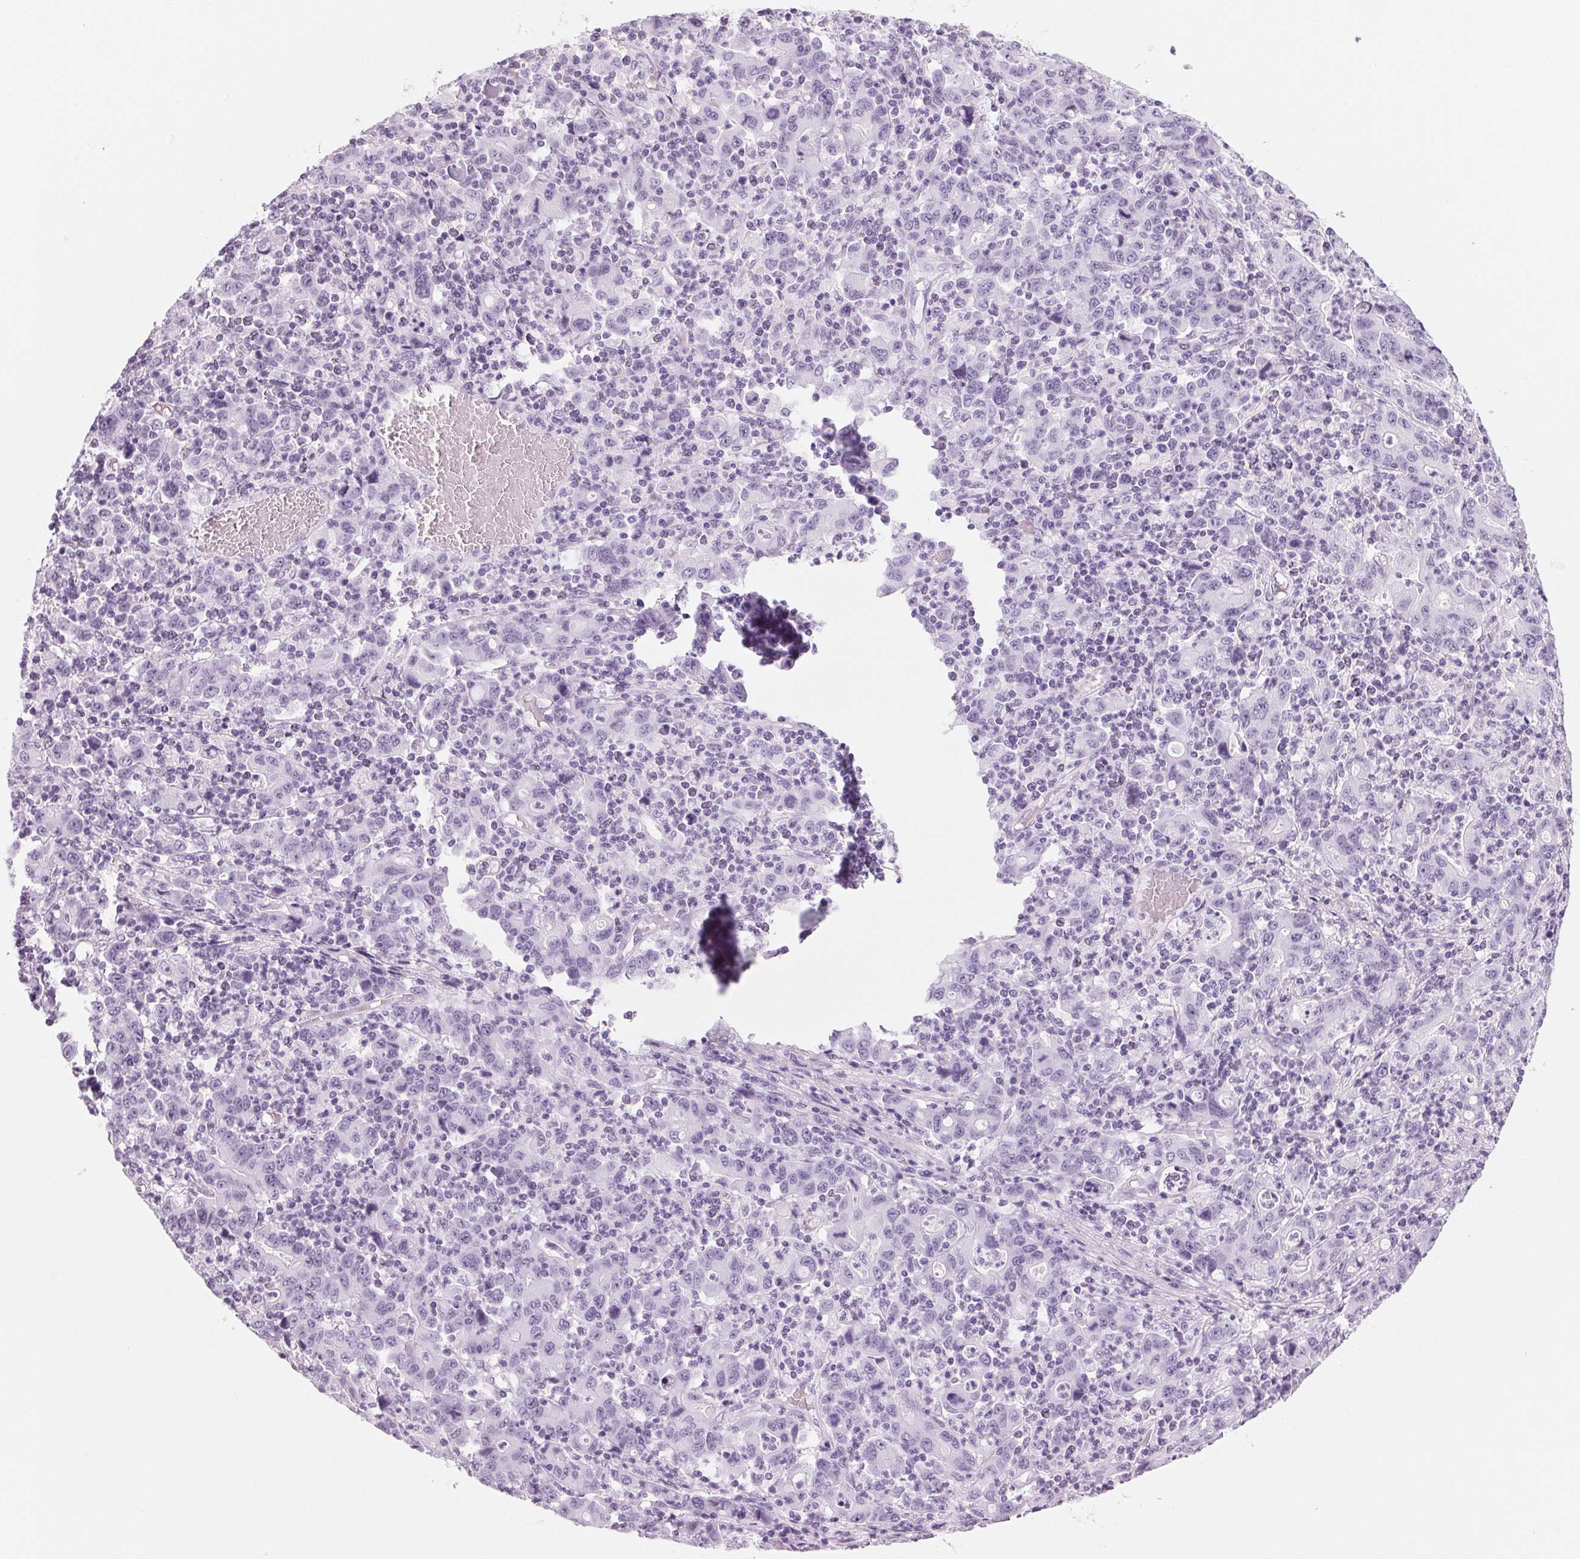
{"staining": {"intensity": "negative", "quantity": "none", "location": "none"}, "tissue": "stomach cancer", "cell_type": "Tumor cells", "image_type": "cancer", "snomed": [{"axis": "morphology", "description": "Adenocarcinoma, NOS"}, {"axis": "topography", "description": "Stomach, upper"}], "caption": "Human stomach cancer (adenocarcinoma) stained for a protein using IHC shows no positivity in tumor cells.", "gene": "DNTTIP2", "patient": {"sex": "male", "age": 69}}